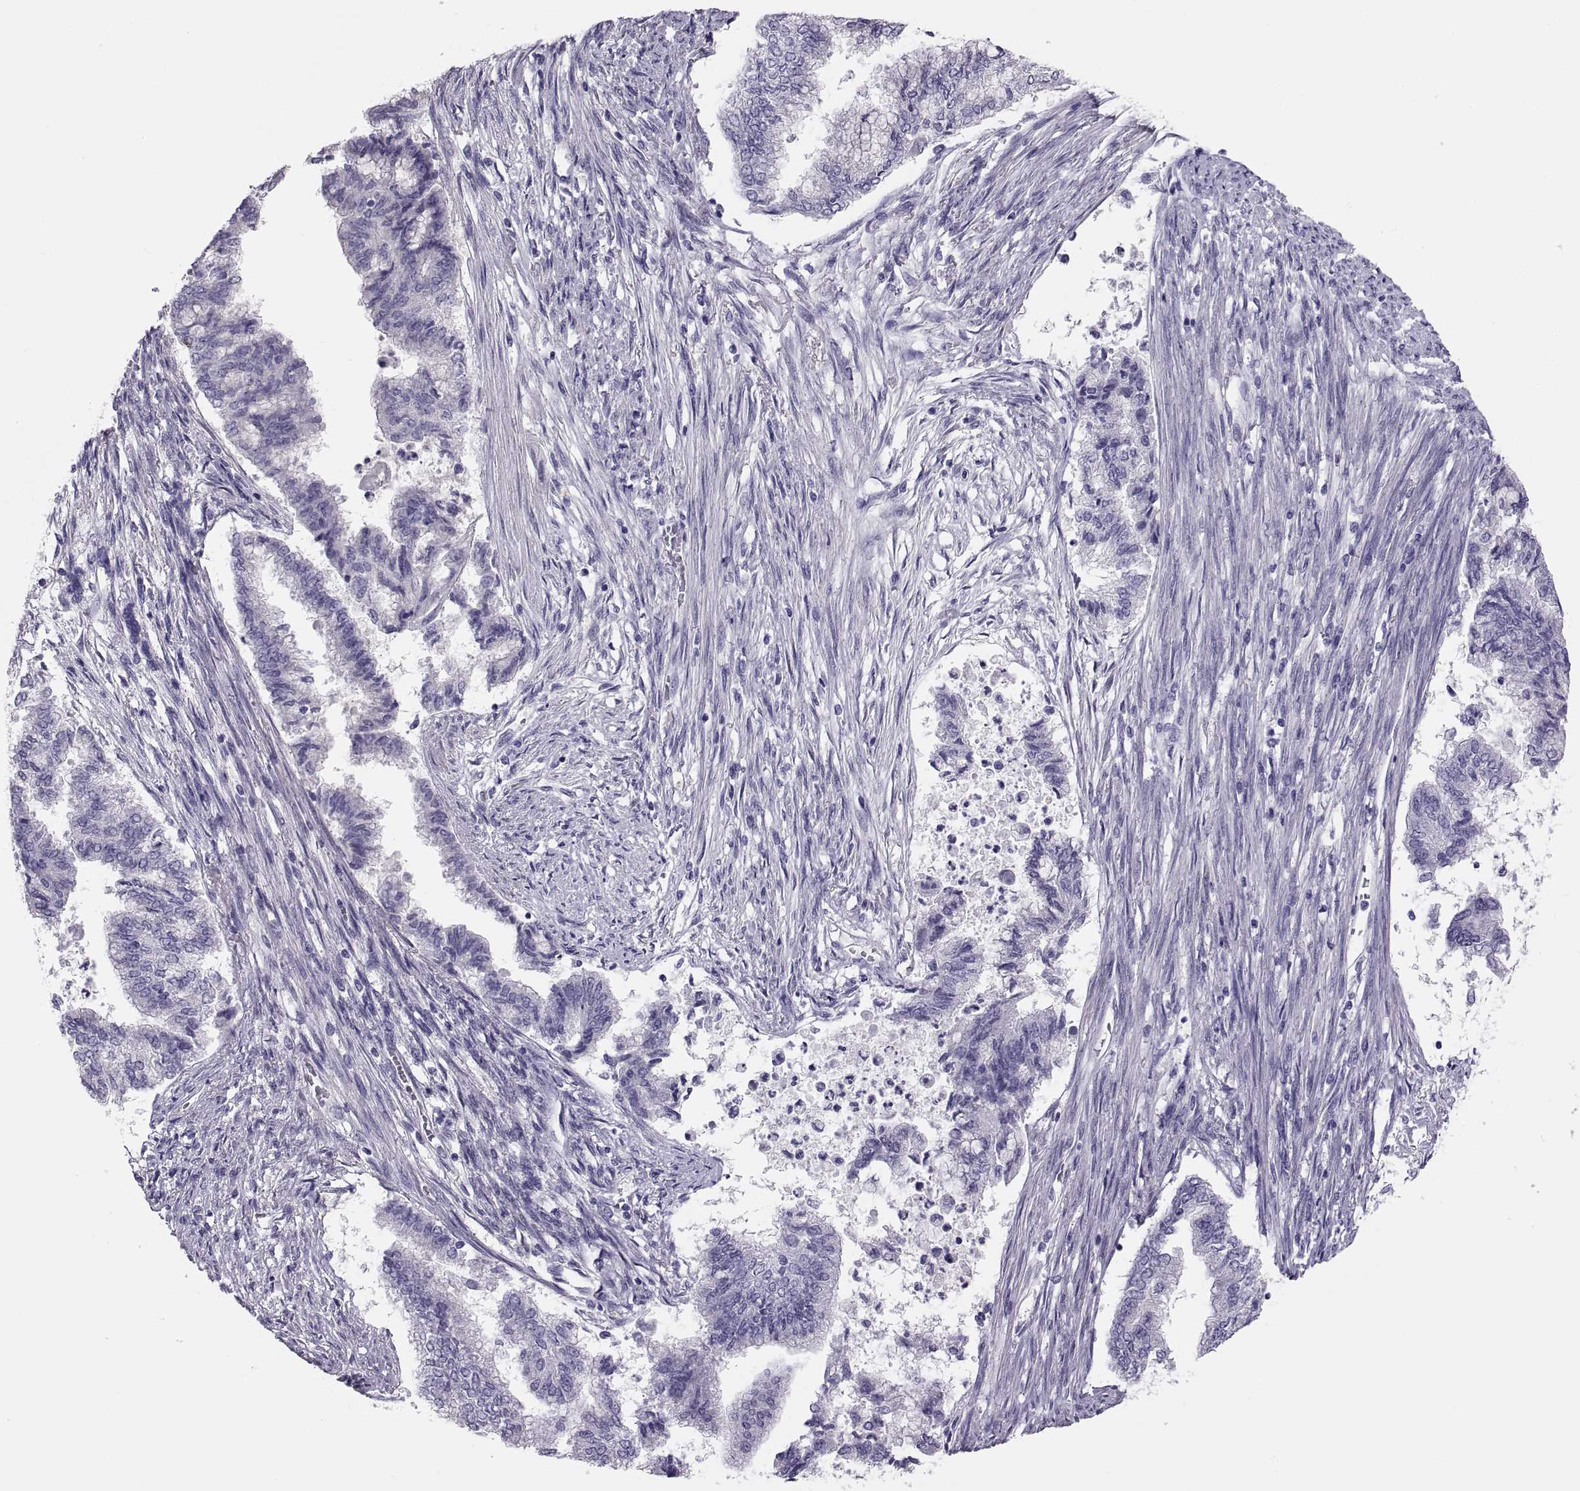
{"staining": {"intensity": "negative", "quantity": "none", "location": "none"}, "tissue": "endometrial cancer", "cell_type": "Tumor cells", "image_type": "cancer", "snomed": [{"axis": "morphology", "description": "Adenocarcinoma, NOS"}, {"axis": "topography", "description": "Endometrium"}], "caption": "IHC micrograph of human endometrial cancer stained for a protein (brown), which displays no positivity in tumor cells.", "gene": "STRC", "patient": {"sex": "female", "age": 65}}